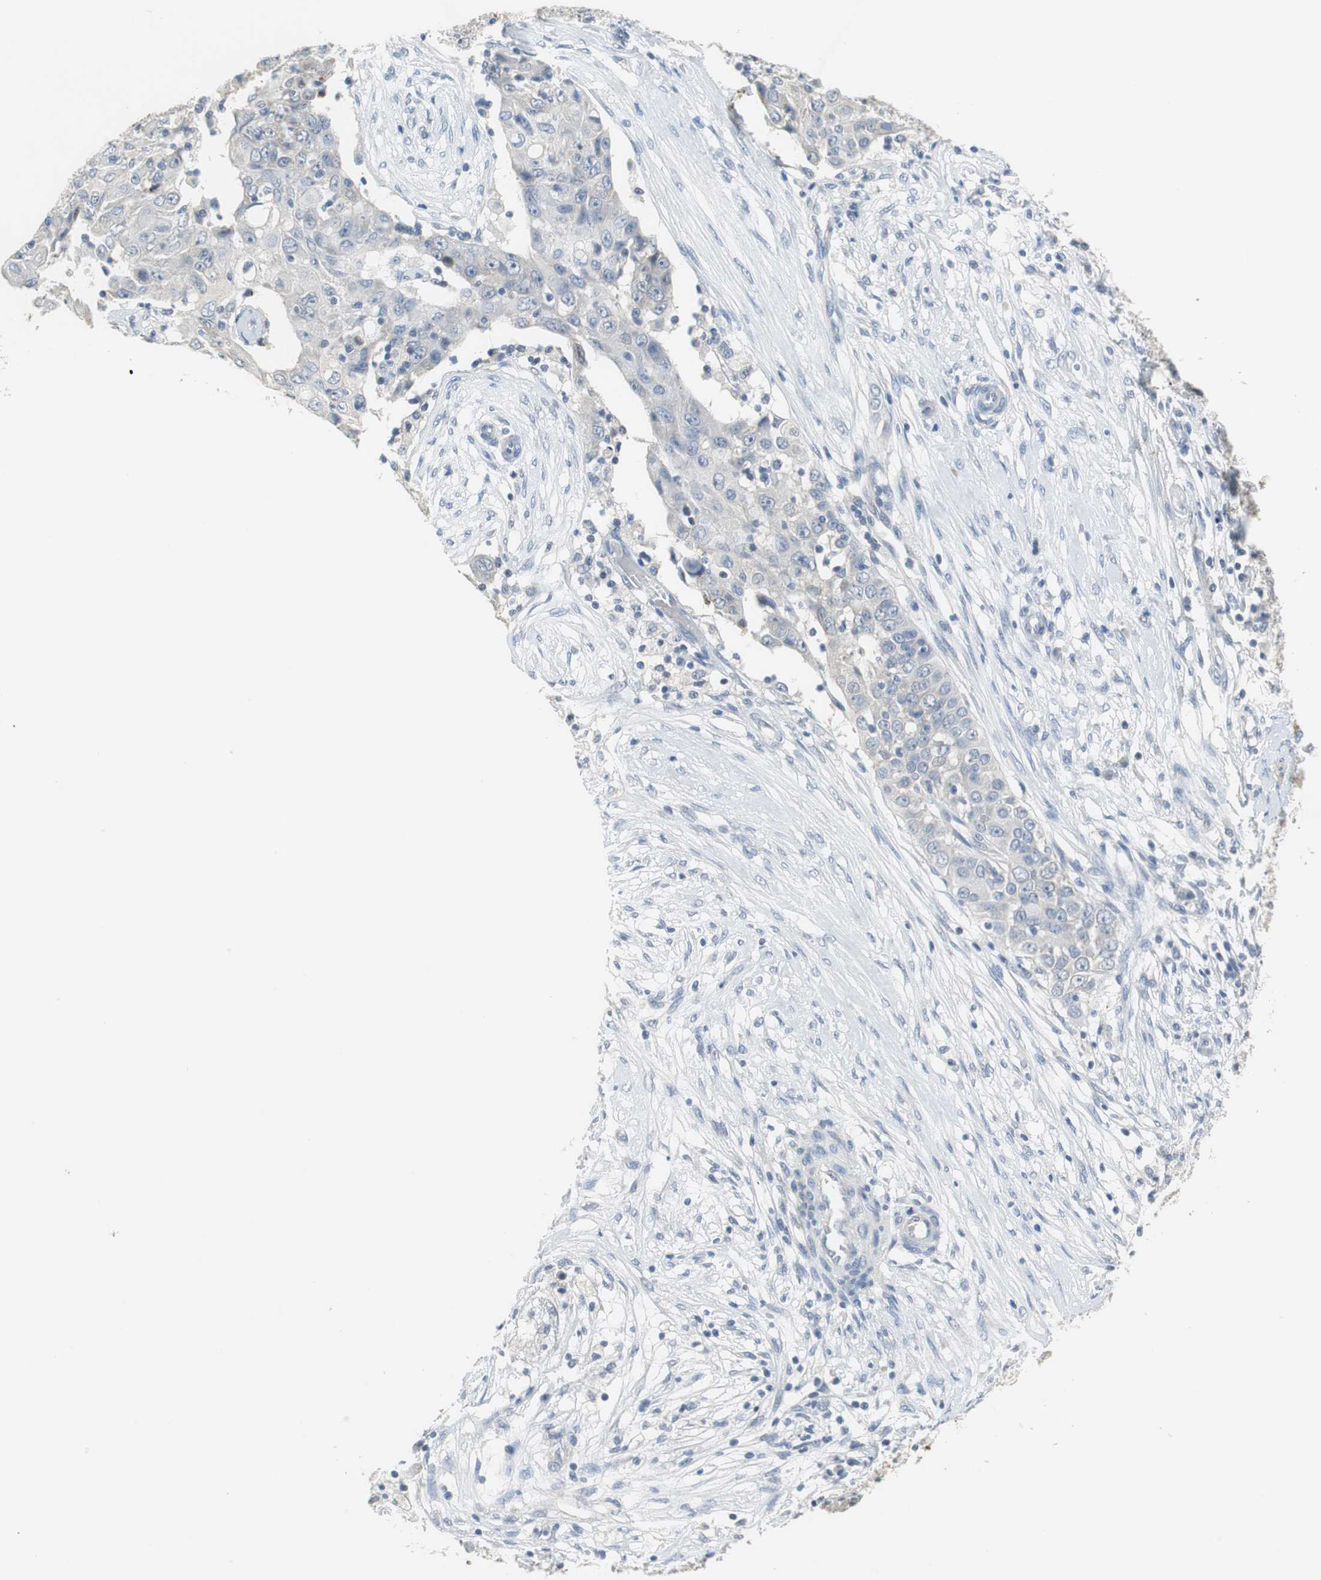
{"staining": {"intensity": "negative", "quantity": "none", "location": "none"}, "tissue": "ovarian cancer", "cell_type": "Tumor cells", "image_type": "cancer", "snomed": [{"axis": "morphology", "description": "Carcinoma, endometroid"}, {"axis": "topography", "description": "Ovary"}], "caption": "A photomicrograph of human ovarian cancer (endometroid carcinoma) is negative for staining in tumor cells. (DAB (3,3'-diaminobenzidine) immunohistochemistry (IHC) with hematoxylin counter stain).", "gene": "MUC7", "patient": {"sex": "female", "age": 42}}